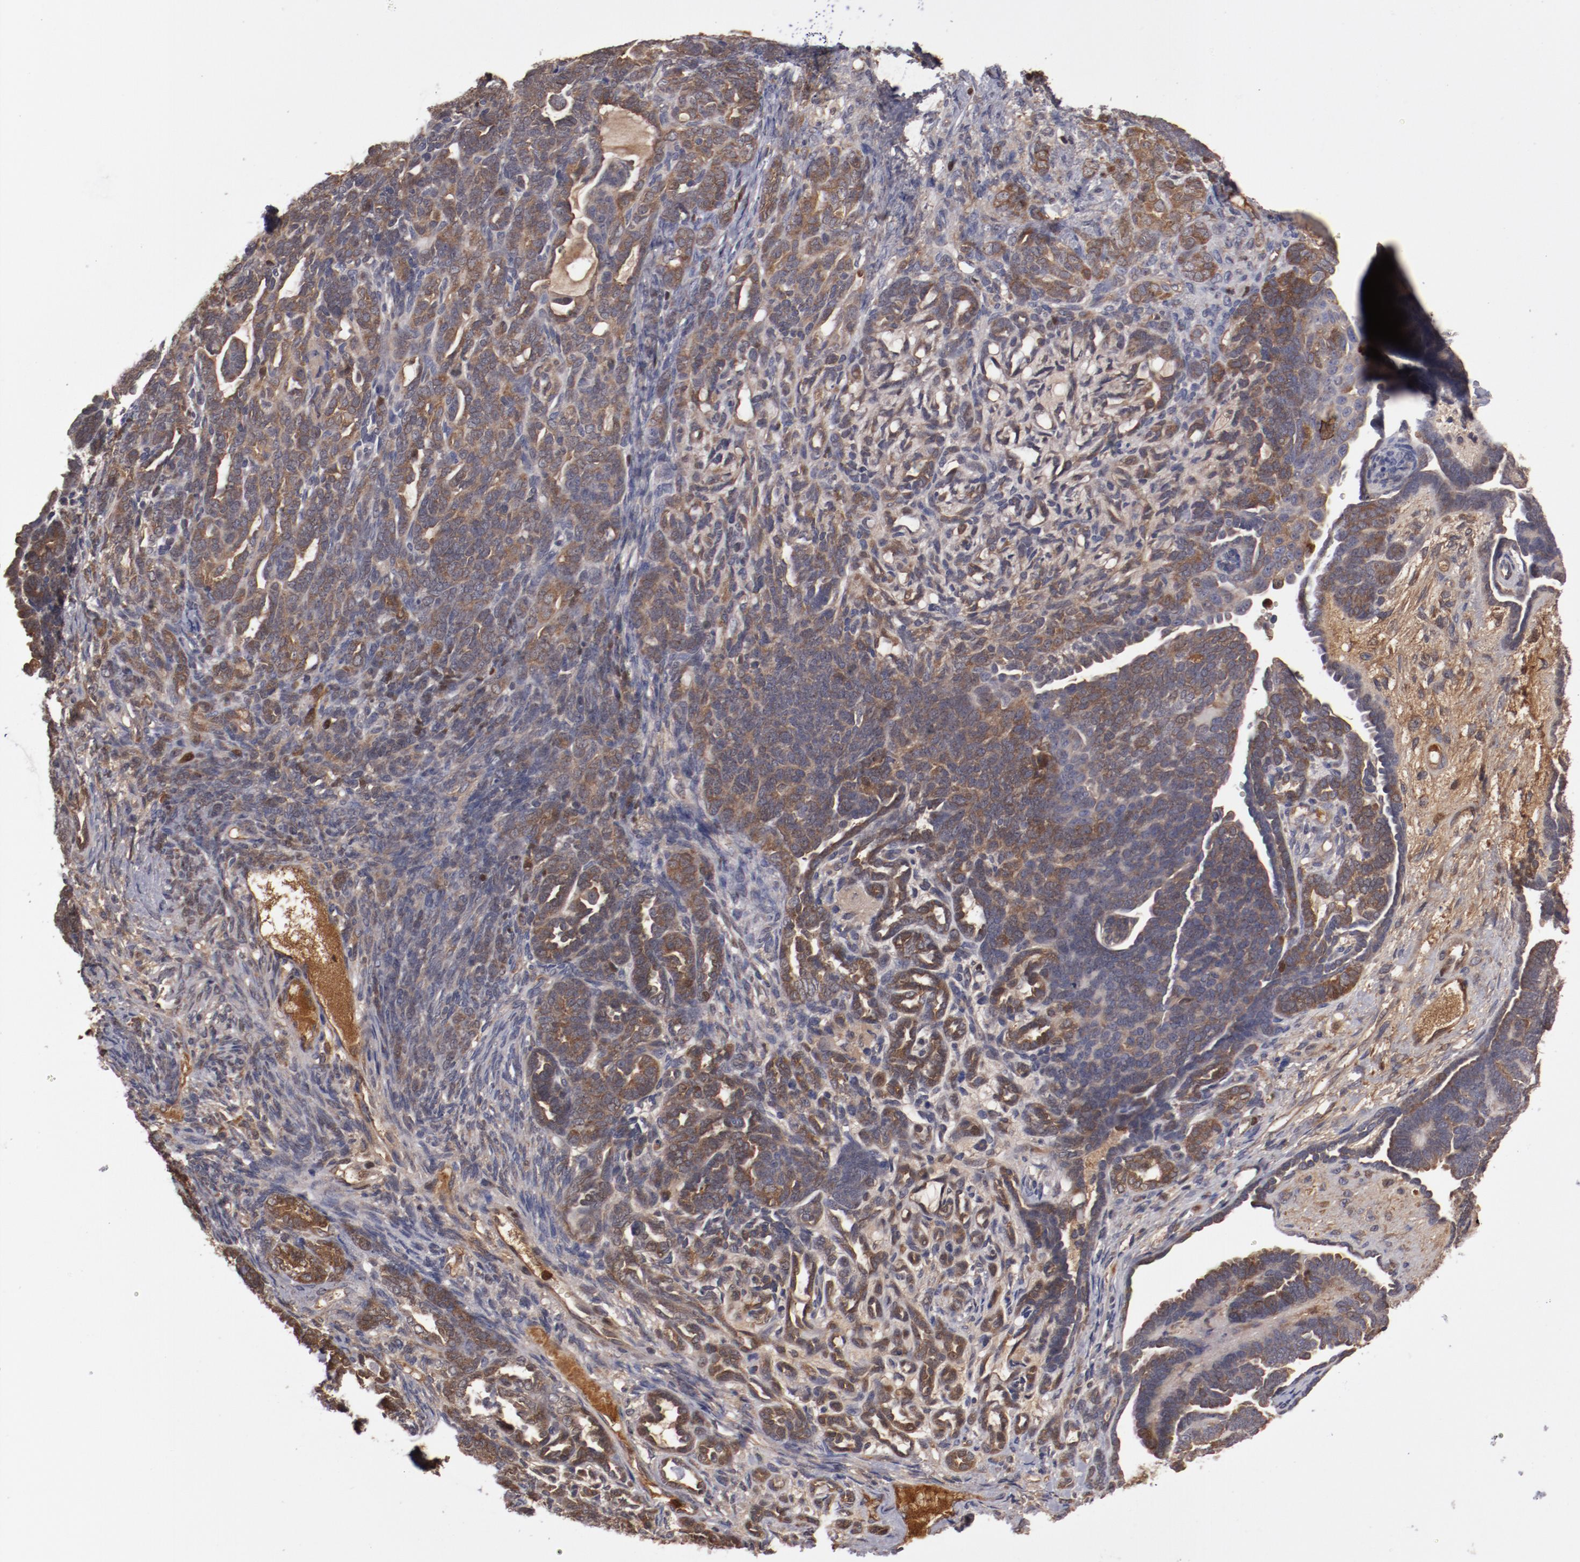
{"staining": {"intensity": "moderate", "quantity": ">75%", "location": "cytoplasmic/membranous,nuclear"}, "tissue": "endometrial cancer", "cell_type": "Tumor cells", "image_type": "cancer", "snomed": [{"axis": "morphology", "description": "Neoplasm, malignant, NOS"}, {"axis": "topography", "description": "Endometrium"}], "caption": "Immunohistochemical staining of endometrial cancer exhibits medium levels of moderate cytoplasmic/membranous and nuclear protein positivity in about >75% of tumor cells.", "gene": "SERPINA7", "patient": {"sex": "female", "age": 74}}